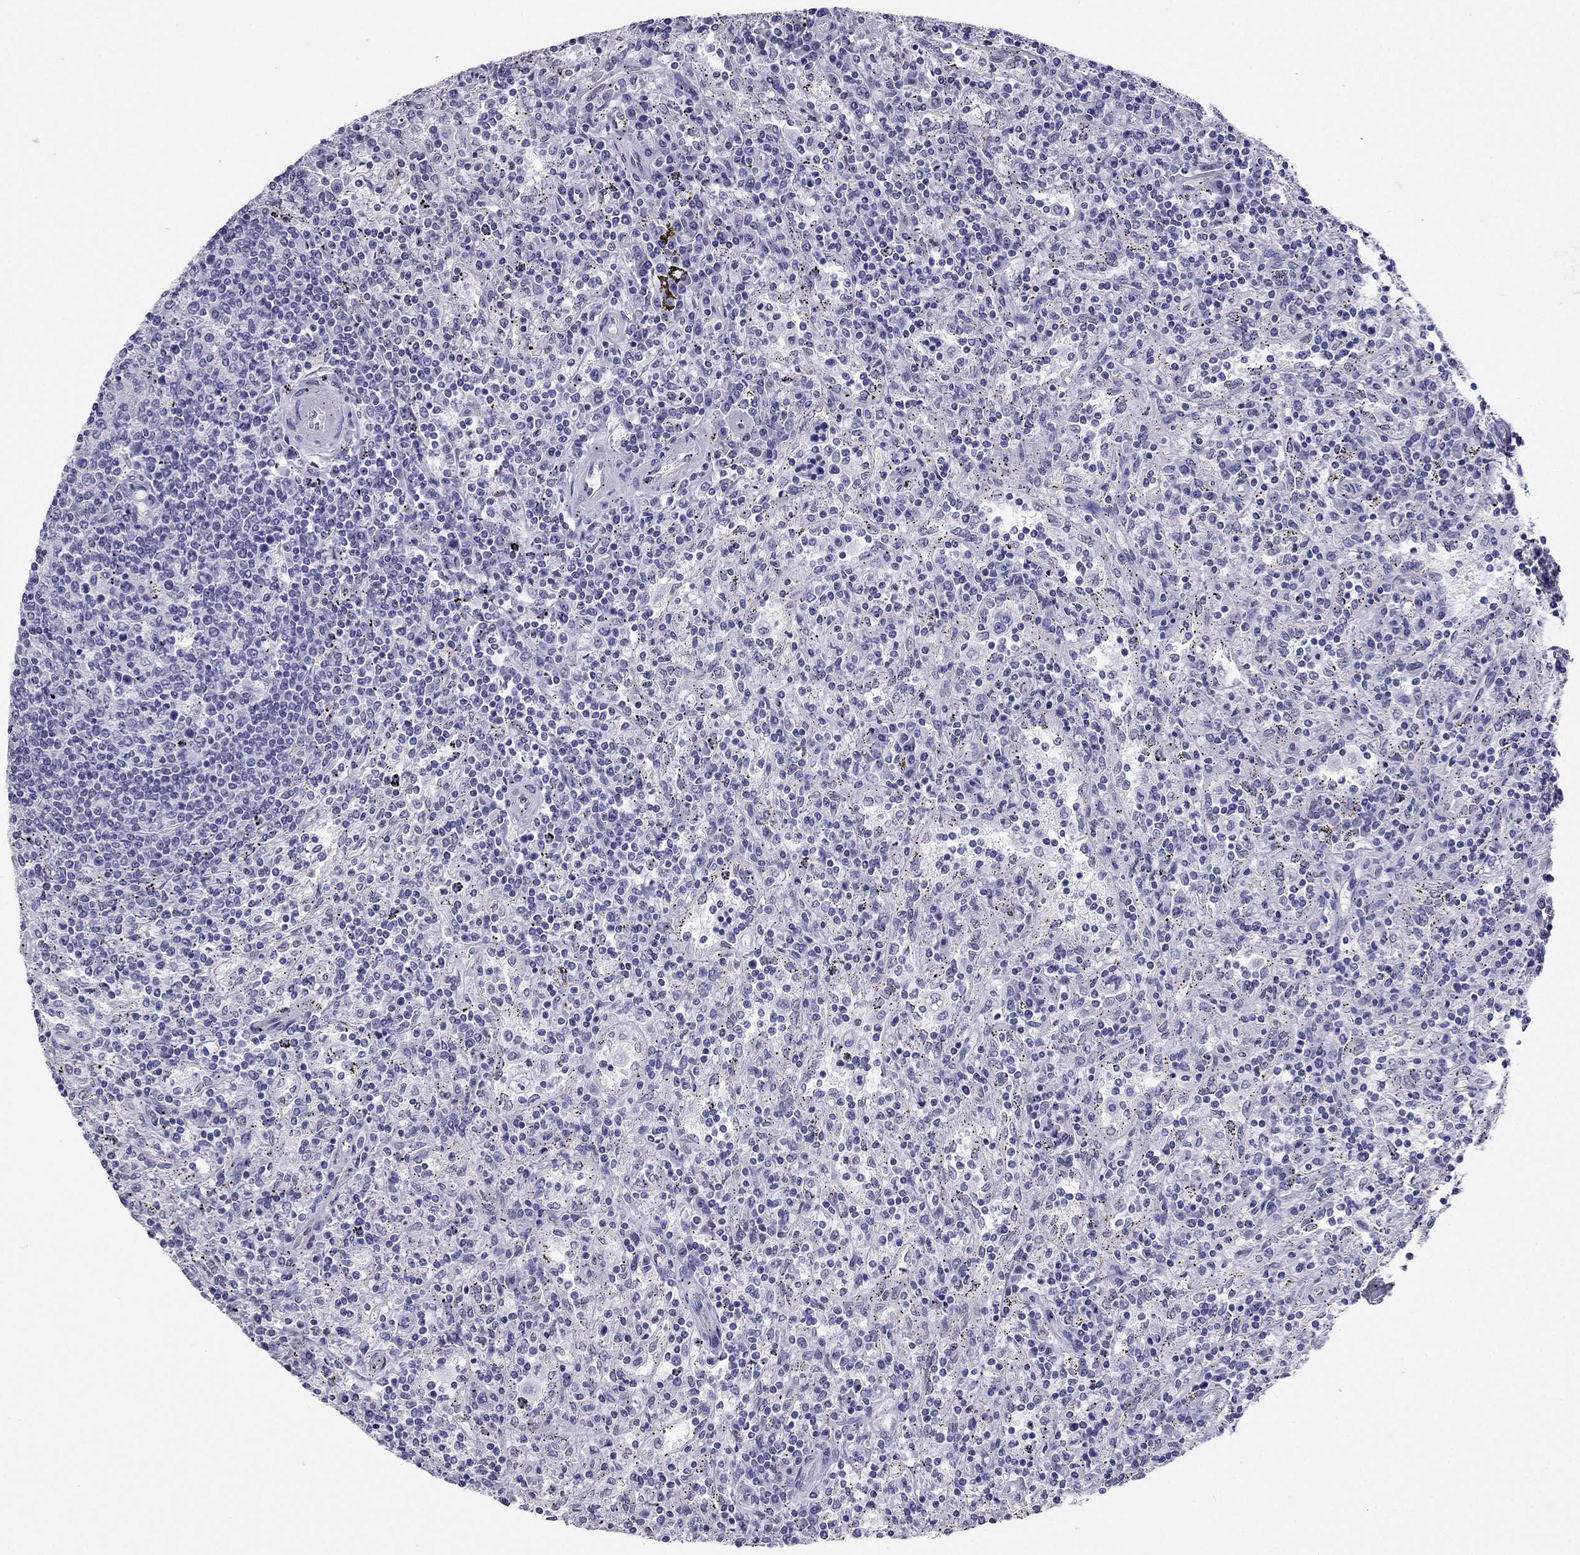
{"staining": {"intensity": "negative", "quantity": "none", "location": "none"}, "tissue": "lymphoma", "cell_type": "Tumor cells", "image_type": "cancer", "snomed": [{"axis": "morphology", "description": "Malignant lymphoma, non-Hodgkin's type, Low grade"}, {"axis": "topography", "description": "Lymph node"}], "caption": "An IHC histopathology image of malignant lymphoma, non-Hodgkin's type (low-grade) is shown. There is no staining in tumor cells of malignant lymphoma, non-Hodgkin's type (low-grade). (Stains: DAB IHC with hematoxylin counter stain, Microscopy: brightfield microscopy at high magnification).", "gene": "CROCC2", "patient": {"sex": "male", "age": 52}}